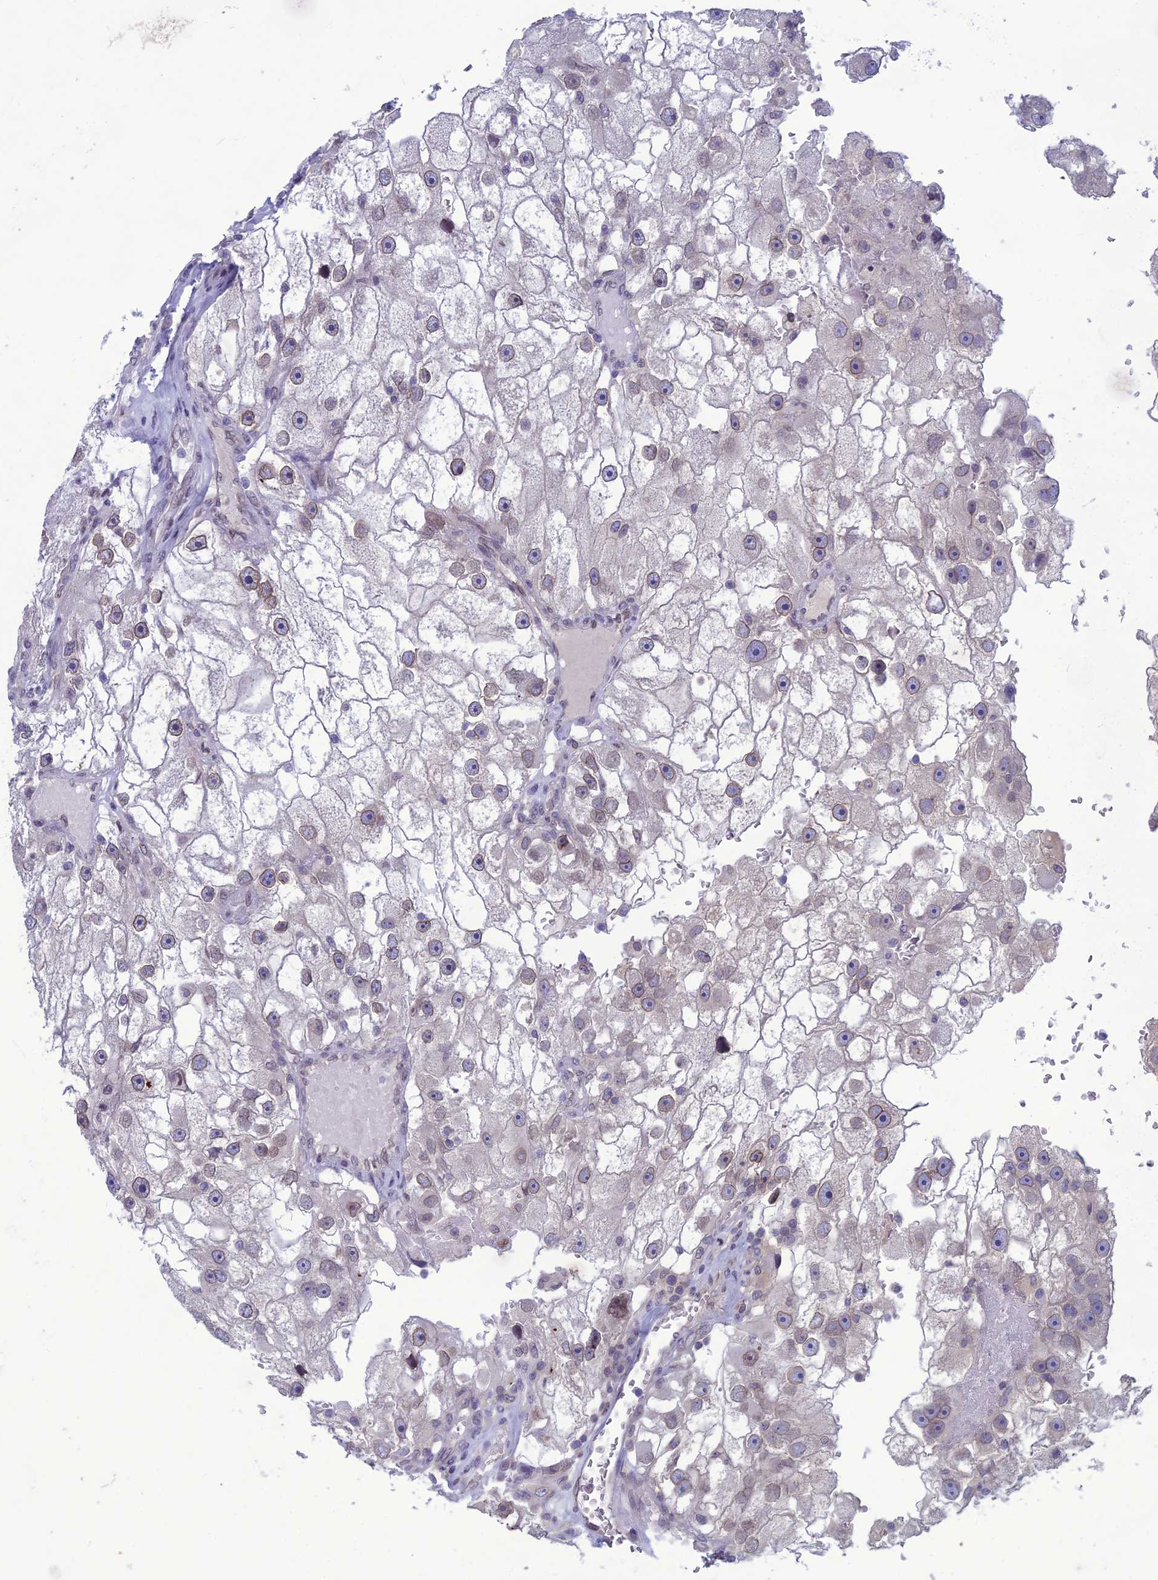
{"staining": {"intensity": "moderate", "quantity": "25%-75%", "location": "cytoplasmic/membranous,nuclear"}, "tissue": "renal cancer", "cell_type": "Tumor cells", "image_type": "cancer", "snomed": [{"axis": "morphology", "description": "Adenocarcinoma, NOS"}, {"axis": "topography", "description": "Kidney"}], "caption": "Protein staining by IHC exhibits moderate cytoplasmic/membranous and nuclear staining in about 25%-75% of tumor cells in renal cancer (adenocarcinoma).", "gene": "WDR46", "patient": {"sex": "male", "age": 63}}